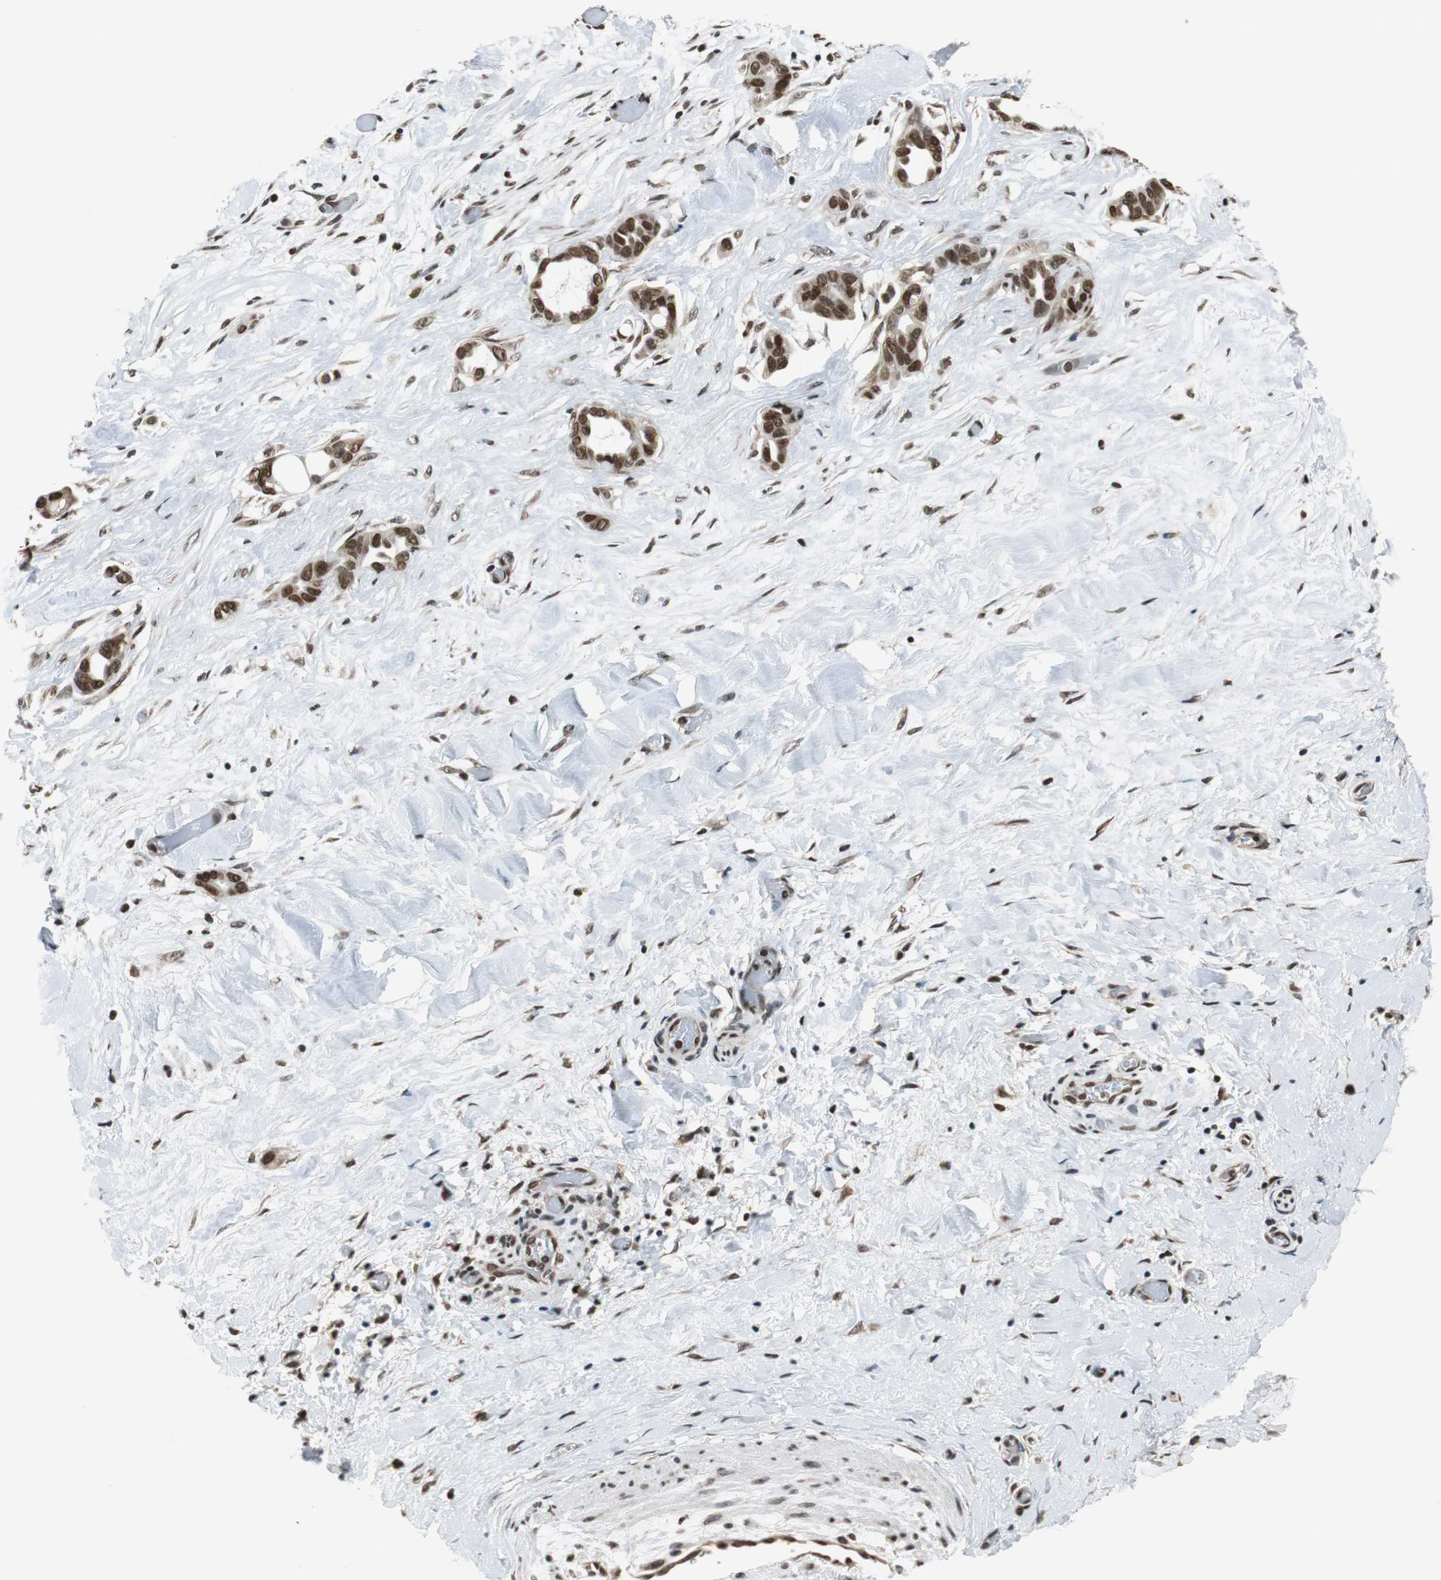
{"staining": {"intensity": "strong", "quantity": ">75%", "location": "nuclear"}, "tissue": "liver cancer", "cell_type": "Tumor cells", "image_type": "cancer", "snomed": [{"axis": "morphology", "description": "Cholangiocarcinoma"}, {"axis": "topography", "description": "Liver"}], "caption": "A histopathology image showing strong nuclear staining in about >75% of tumor cells in liver cancer (cholangiocarcinoma), as visualized by brown immunohistochemical staining.", "gene": "REST", "patient": {"sex": "female", "age": 65}}